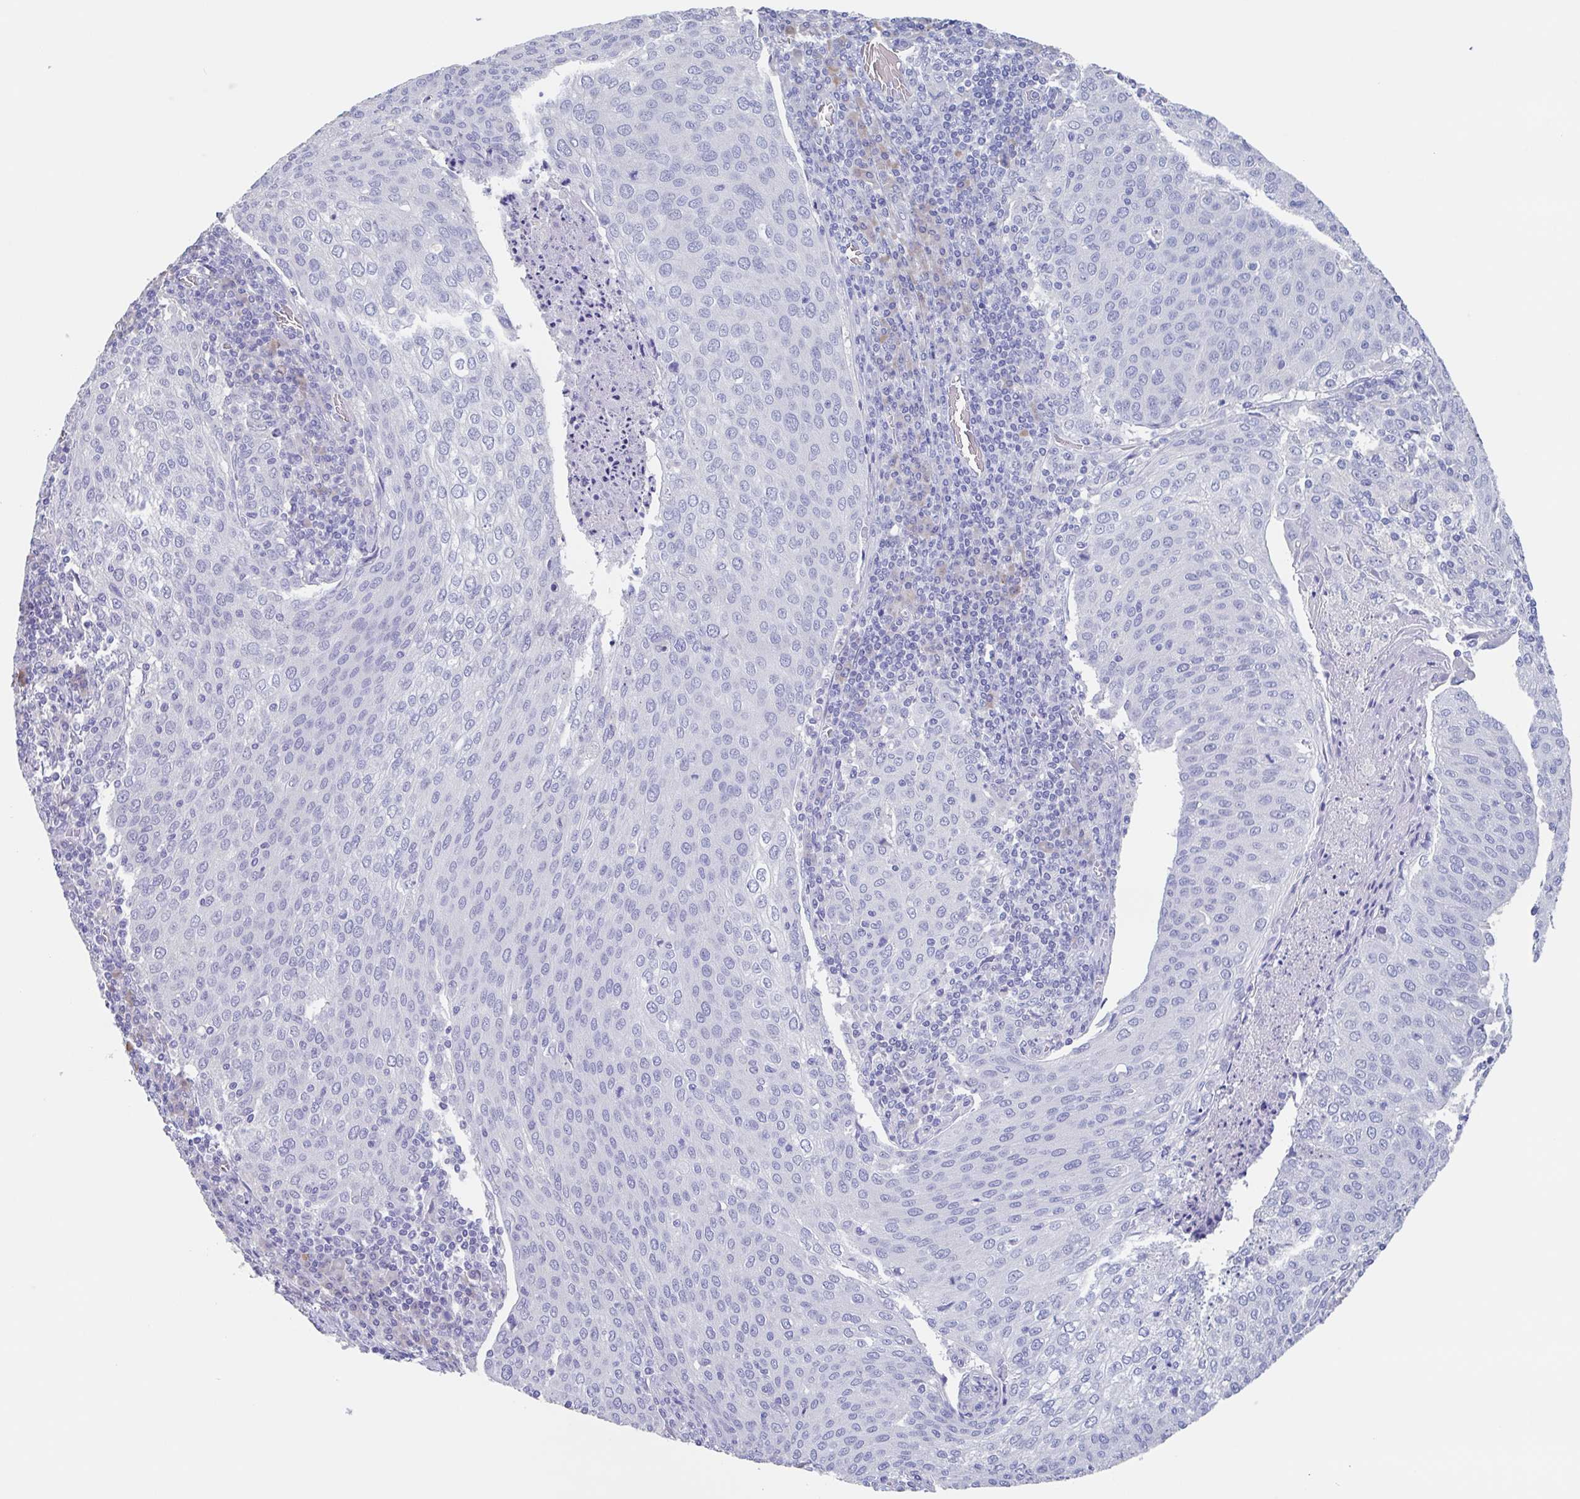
{"staining": {"intensity": "negative", "quantity": "none", "location": "none"}, "tissue": "cervical cancer", "cell_type": "Tumor cells", "image_type": "cancer", "snomed": [{"axis": "morphology", "description": "Squamous cell carcinoma, NOS"}, {"axis": "topography", "description": "Cervix"}], "caption": "An immunohistochemistry photomicrograph of cervical cancer is shown. There is no staining in tumor cells of cervical cancer.", "gene": "NOXRED1", "patient": {"sex": "female", "age": 46}}